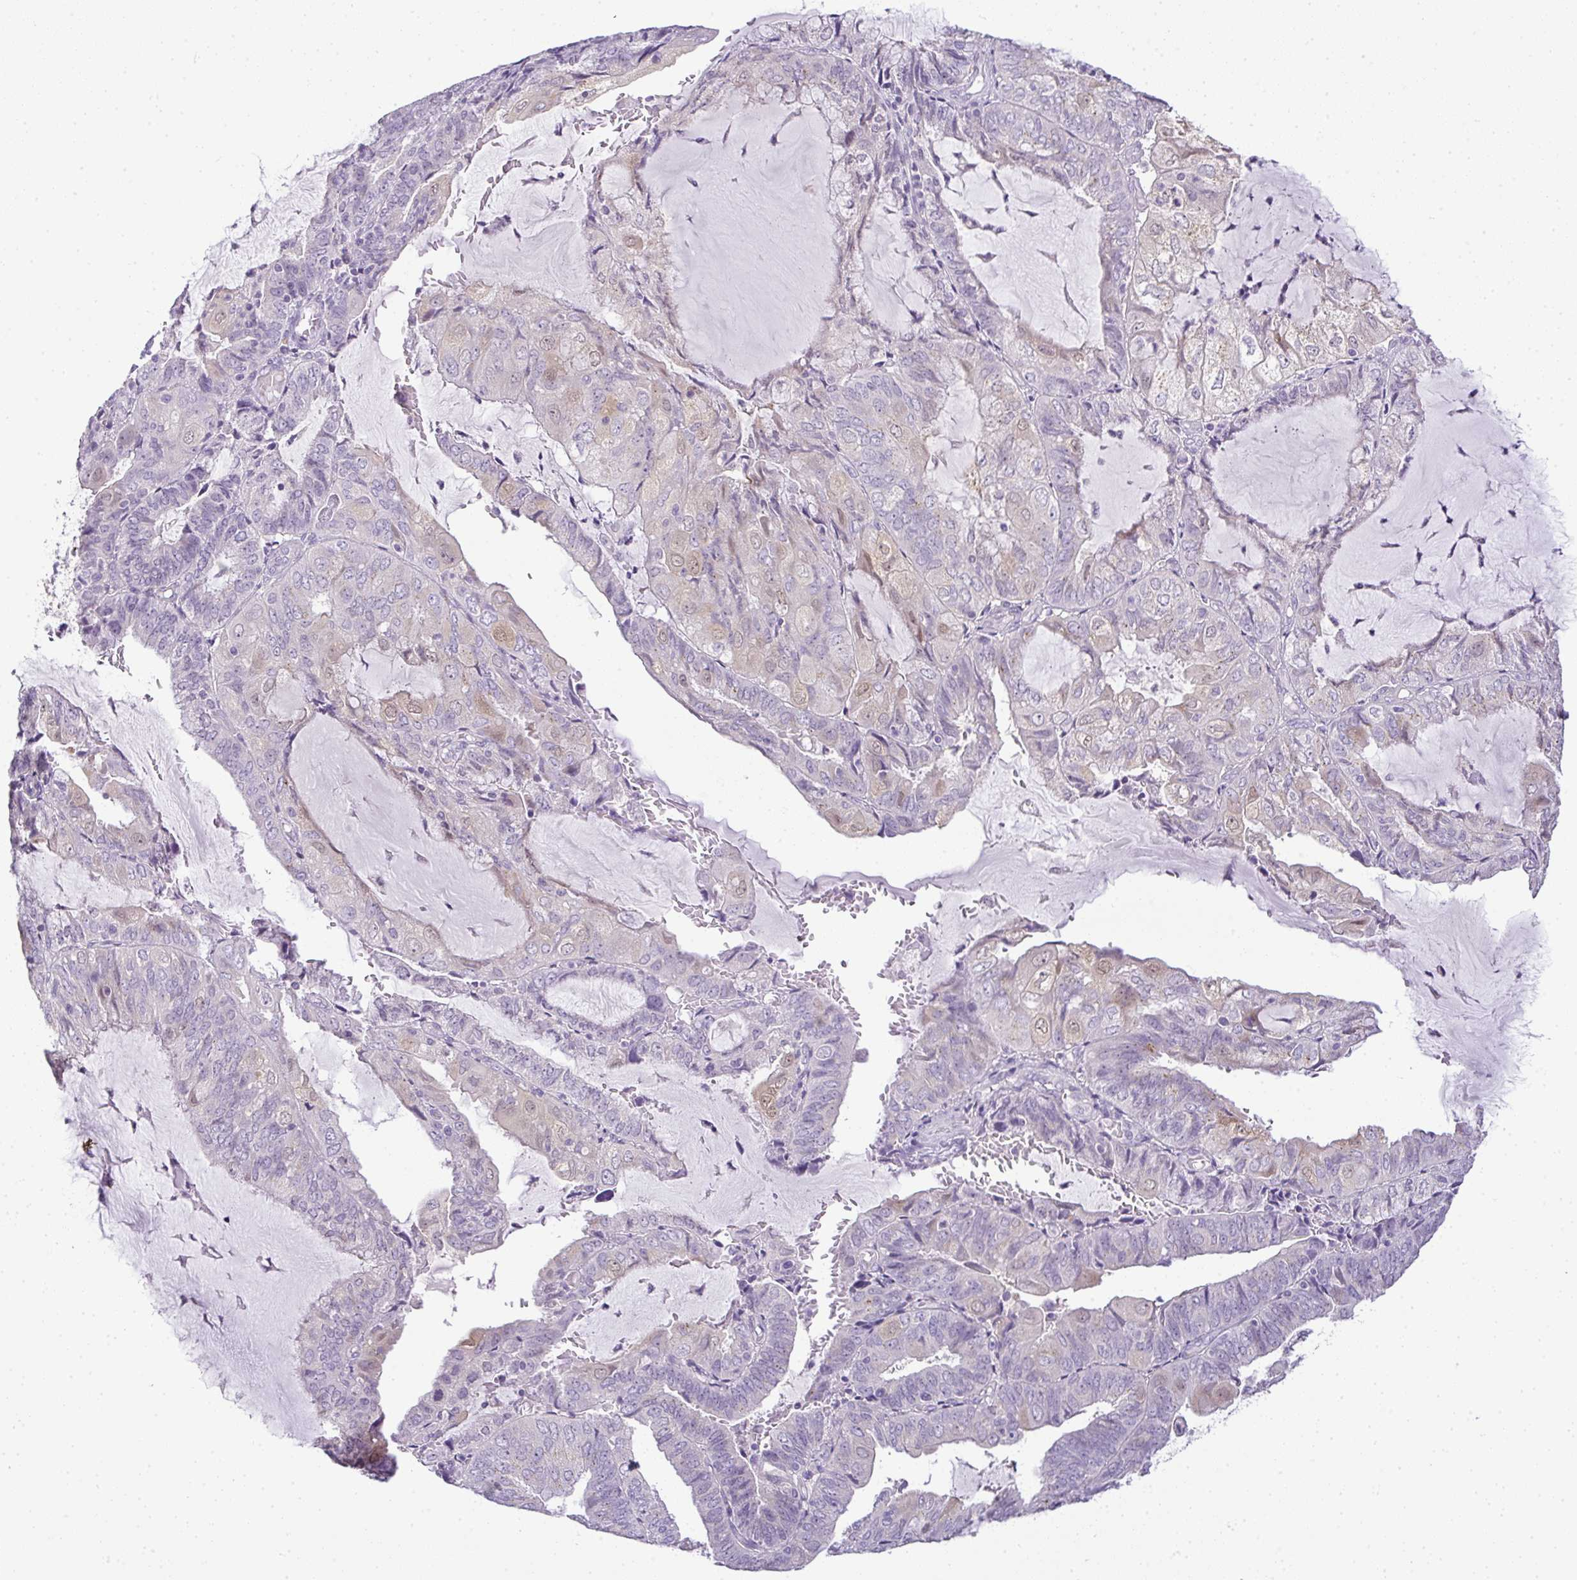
{"staining": {"intensity": "negative", "quantity": "none", "location": "none"}, "tissue": "endometrial cancer", "cell_type": "Tumor cells", "image_type": "cancer", "snomed": [{"axis": "morphology", "description": "Adenocarcinoma, NOS"}, {"axis": "topography", "description": "Endometrium"}], "caption": "DAB immunohistochemical staining of adenocarcinoma (endometrial) displays no significant positivity in tumor cells.", "gene": "CMPK1", "patient": {"sex": "female", "age": 81}}